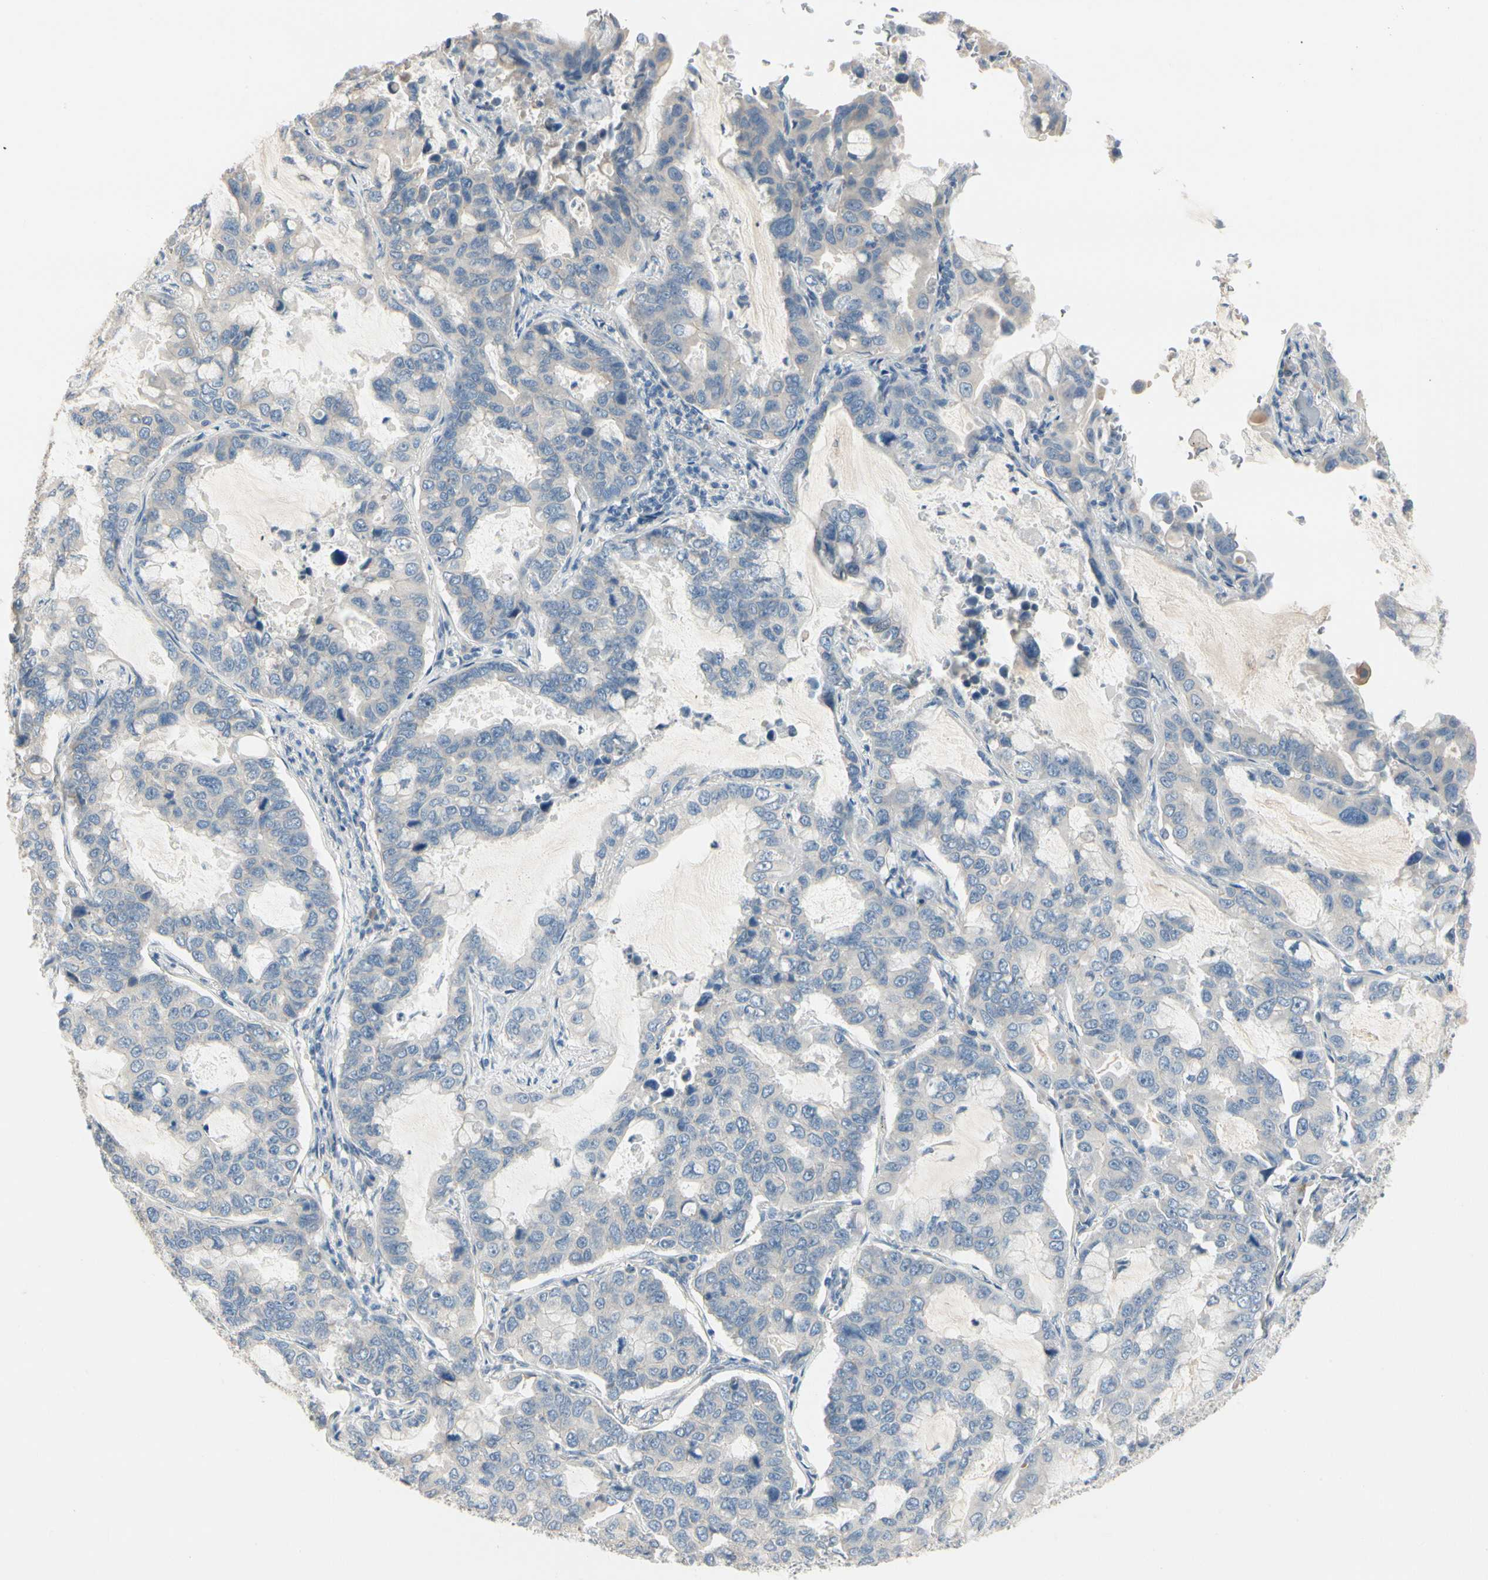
{"staining": {"intensity": "negative", "quantity": "none", "location": "none"}, "tissue": "lung cancer", "cell_type": "Tumor cells", "image_type": "cancer", "snomed": [{"axis": "morphology", "description": "Adenocarcinoma, NOS"}, {"axis": "topography", "description": "Lung"}], "caption": "Tumor cells are negative for protein expression in human lung adenocarcinoma. (DAB immunohistochemistry, high magnification).", "gene": "SPINK4", "patient": {"sex": "male", "age": 64}}